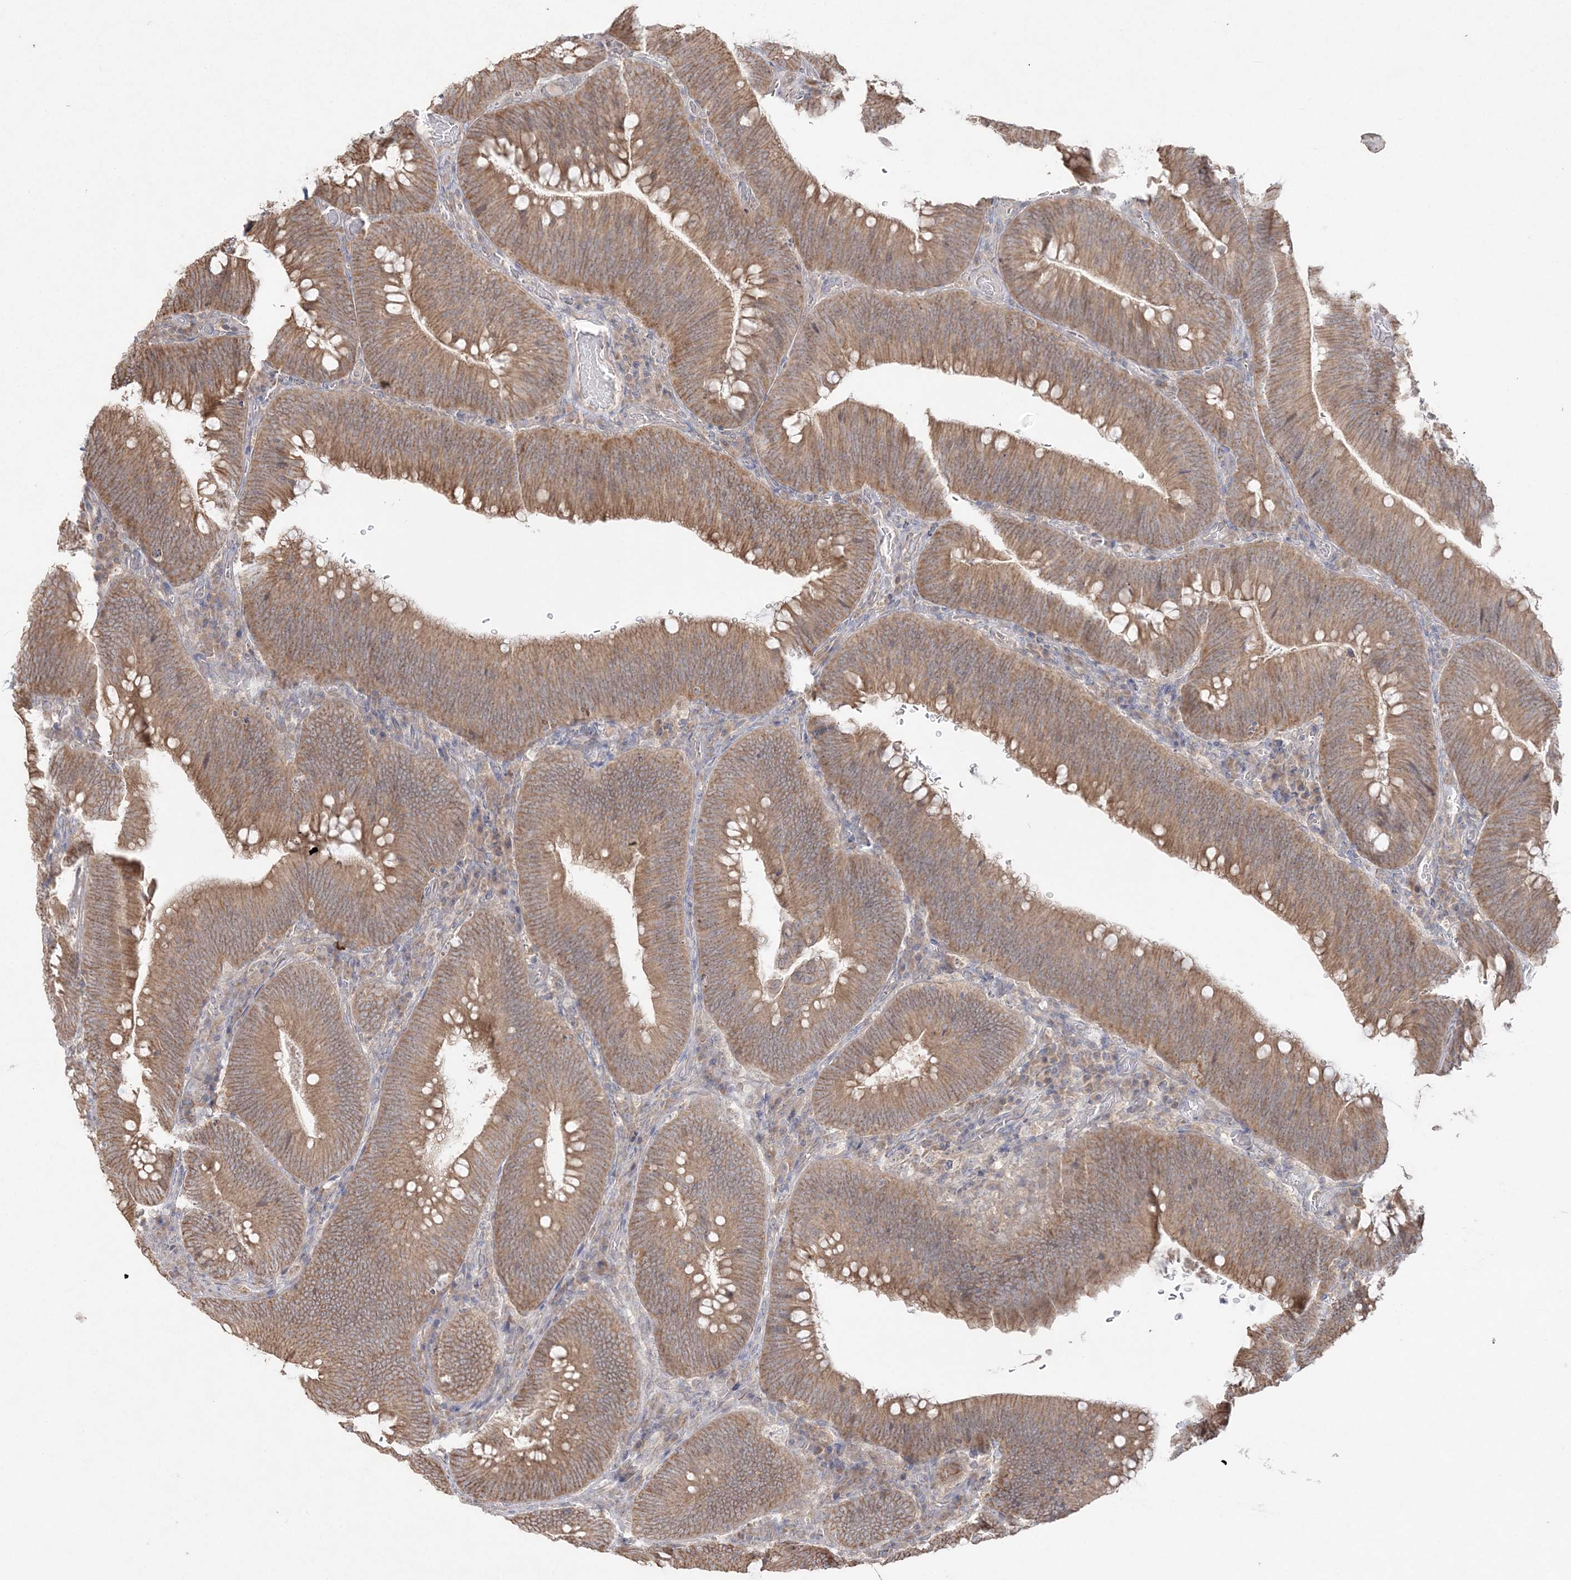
{"staining": {"intensity": "moderate", "quantity": "25%-75%", "location": "cytoplasmic/membranous"}, "tissue": "colorectal cancer", "cell_type": "Tumor cells", "image_type": "cancer", "snomed": [{"axis": "morphology", "description": "Normal tissue, NOS"}, {"axis": "topography", "description": "Colon"}], "caption": "Colorectal cancer stained with a protein marker shows moderate staining in tumor cells.", "gene": "SH3BP4", "patient": {"sex": "female", "age": 82}}